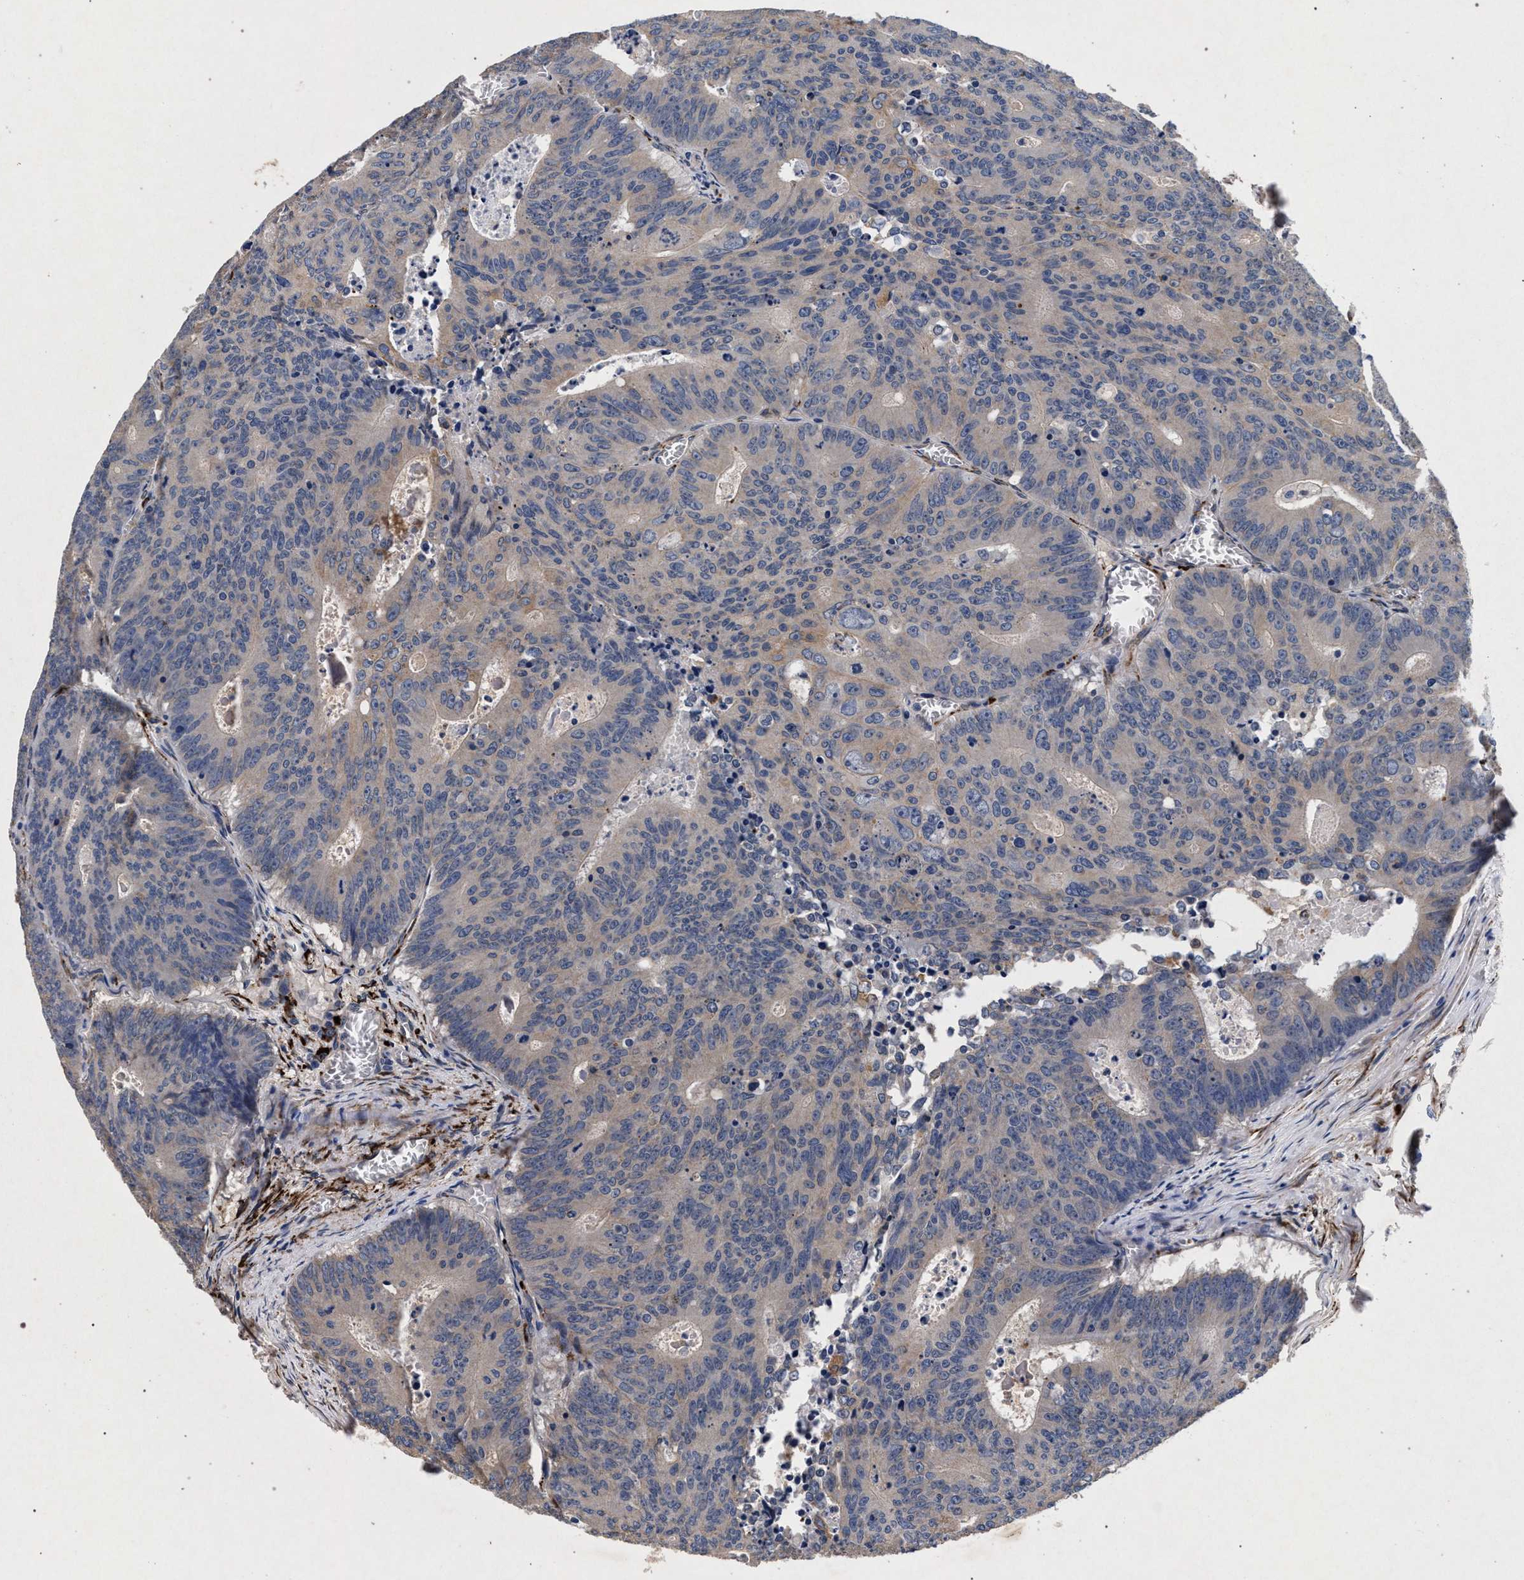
{"staining": {"intensity": "weak", "quantity": ">75%", "location": "cytoplasmic/membranous"}, "tissue": "colorectal cancer", "cell_type": "Tumor cells", "image_type": "cancer", "snomed": [{"axis": "morphology", "description": "Adenocarcinoma, NOS"}, {"axis": "topography", "description": "Colon"}], "caption": "There is low levels of weak cytoplasmic/membranous positivity in tumor cells of adenocarcinoma (colorectal), as demonstrated by immunohistochemical staining (brown color).", "gene": "NEK7", "patient": {"sex": "male", "age": 87}}